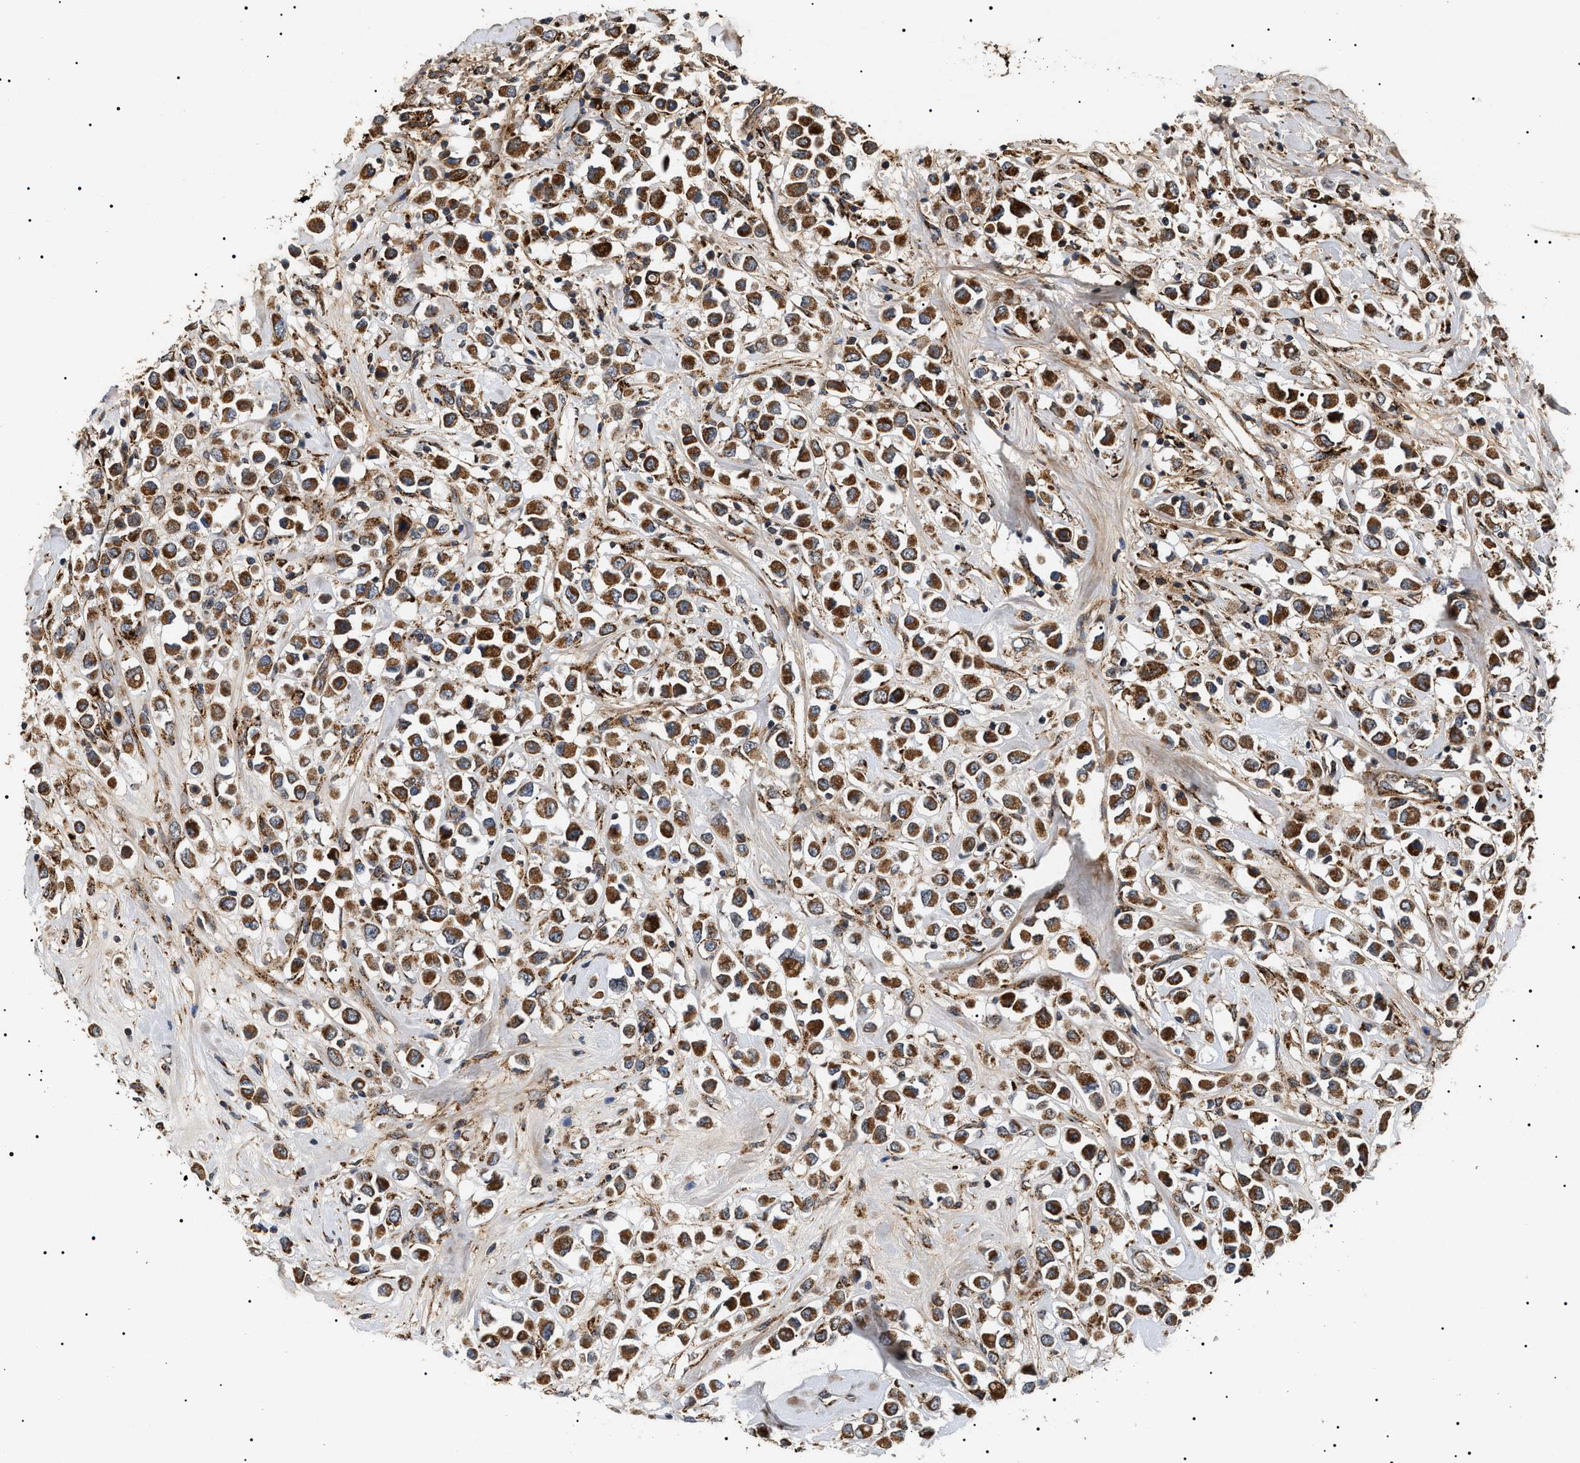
{"staining": {"intensity": "strong", "quantity": ">75%", "location": "cytoplasmic/membranous"}, "tissue": "breast cancer", "cell_type": "Tumor cells", "image_type": "cancer", "snomed": [{"axis": "morphology", "description": "Duct carcinoma"}, {"axis": "topography", "description": "Breast"}], "caption": "Breast infiltrating ductal carcinoma stained for a protein reveals strong cytoplasmic/membranous positivity in tumor cells. The protein of interest is shown in brown color, while the nuclei are stained blue.", "gene": "ZBTB26", "patient": {"sex": "female", "age": 61}}